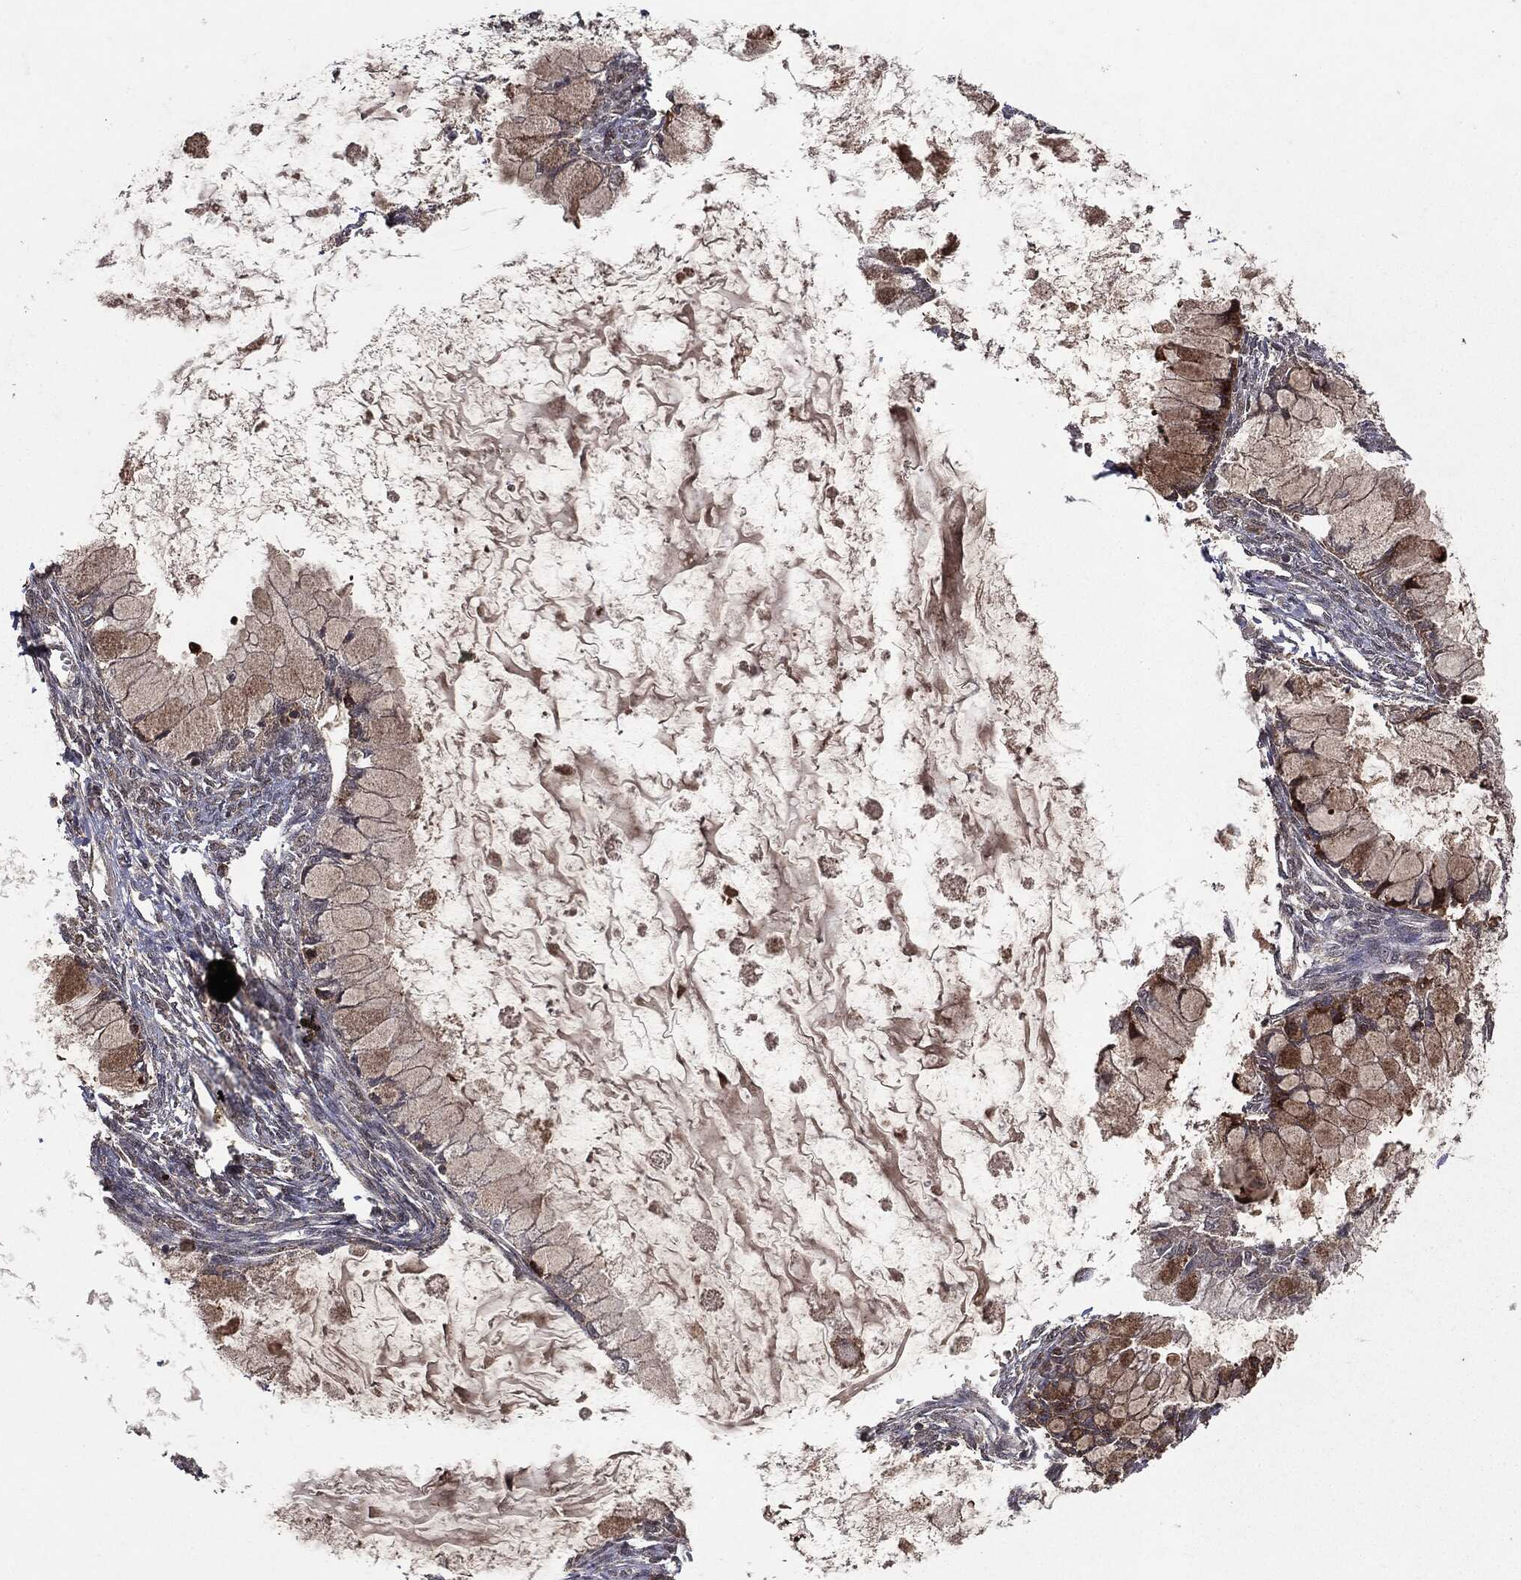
{"staining": {"intensity": "negative", "quantity": "none", "location": "none"}, "tissue": "ovarian cancer", "cell_type": "Tumor cells", "image_type": "cancer", "snomed": [{"axis": "morphology", "description": "Cystadenocarcinoma, mucinous, NOS"}, {"axis": "topography", "description": "Ovary"}], "caption": "An immunohistochemistry (IHC) histopathology image of ovarian cancer is shown. There is no staining in tumor cells of ovarian cancer.", "gene": "MTOR", "patient": {"sex": "female", "age": 34}}